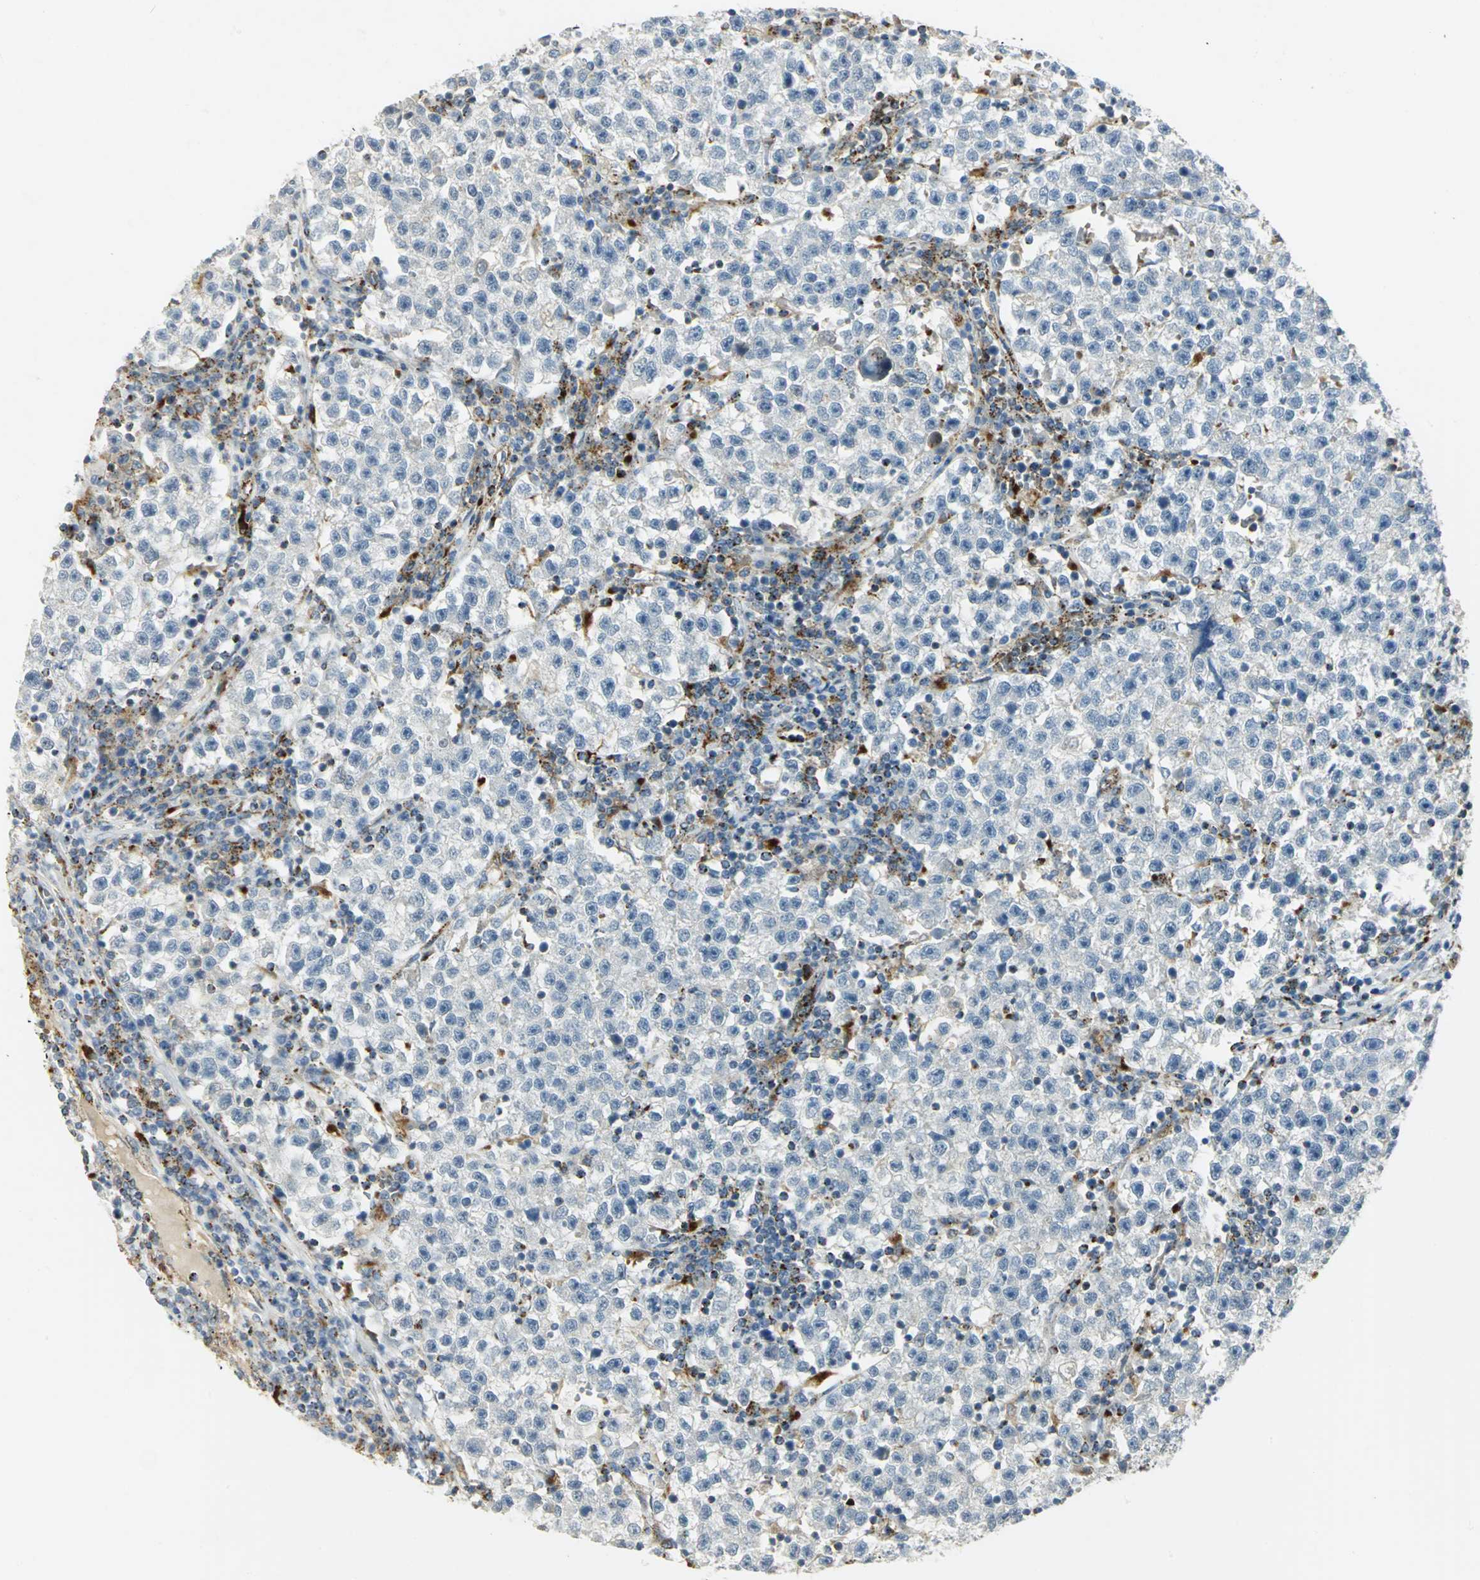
{"staining": {"intensity": "negative", "quantity": "none", "location": "none"}, "tissue": "testis cancer", "cell_type": "Tumor cells", "image_type": "cancer", "snomed": [{"axis": "morphology", "description": "Seminoma, NOS"}, {"axis": "topography", "description": "Testis"}], "caption": "An IHC histopathology image of testis cancer (seminoma) is shown. There is no staining in tumor cells of testis cancer (seminoma). (Stains: DAB immunohistochemistry with hematoxylin counter stain, Microscopy: brightfield microscopy at high magnification).", "gene": "ARSA", "patient": {"sex": "male", "age": 22}}